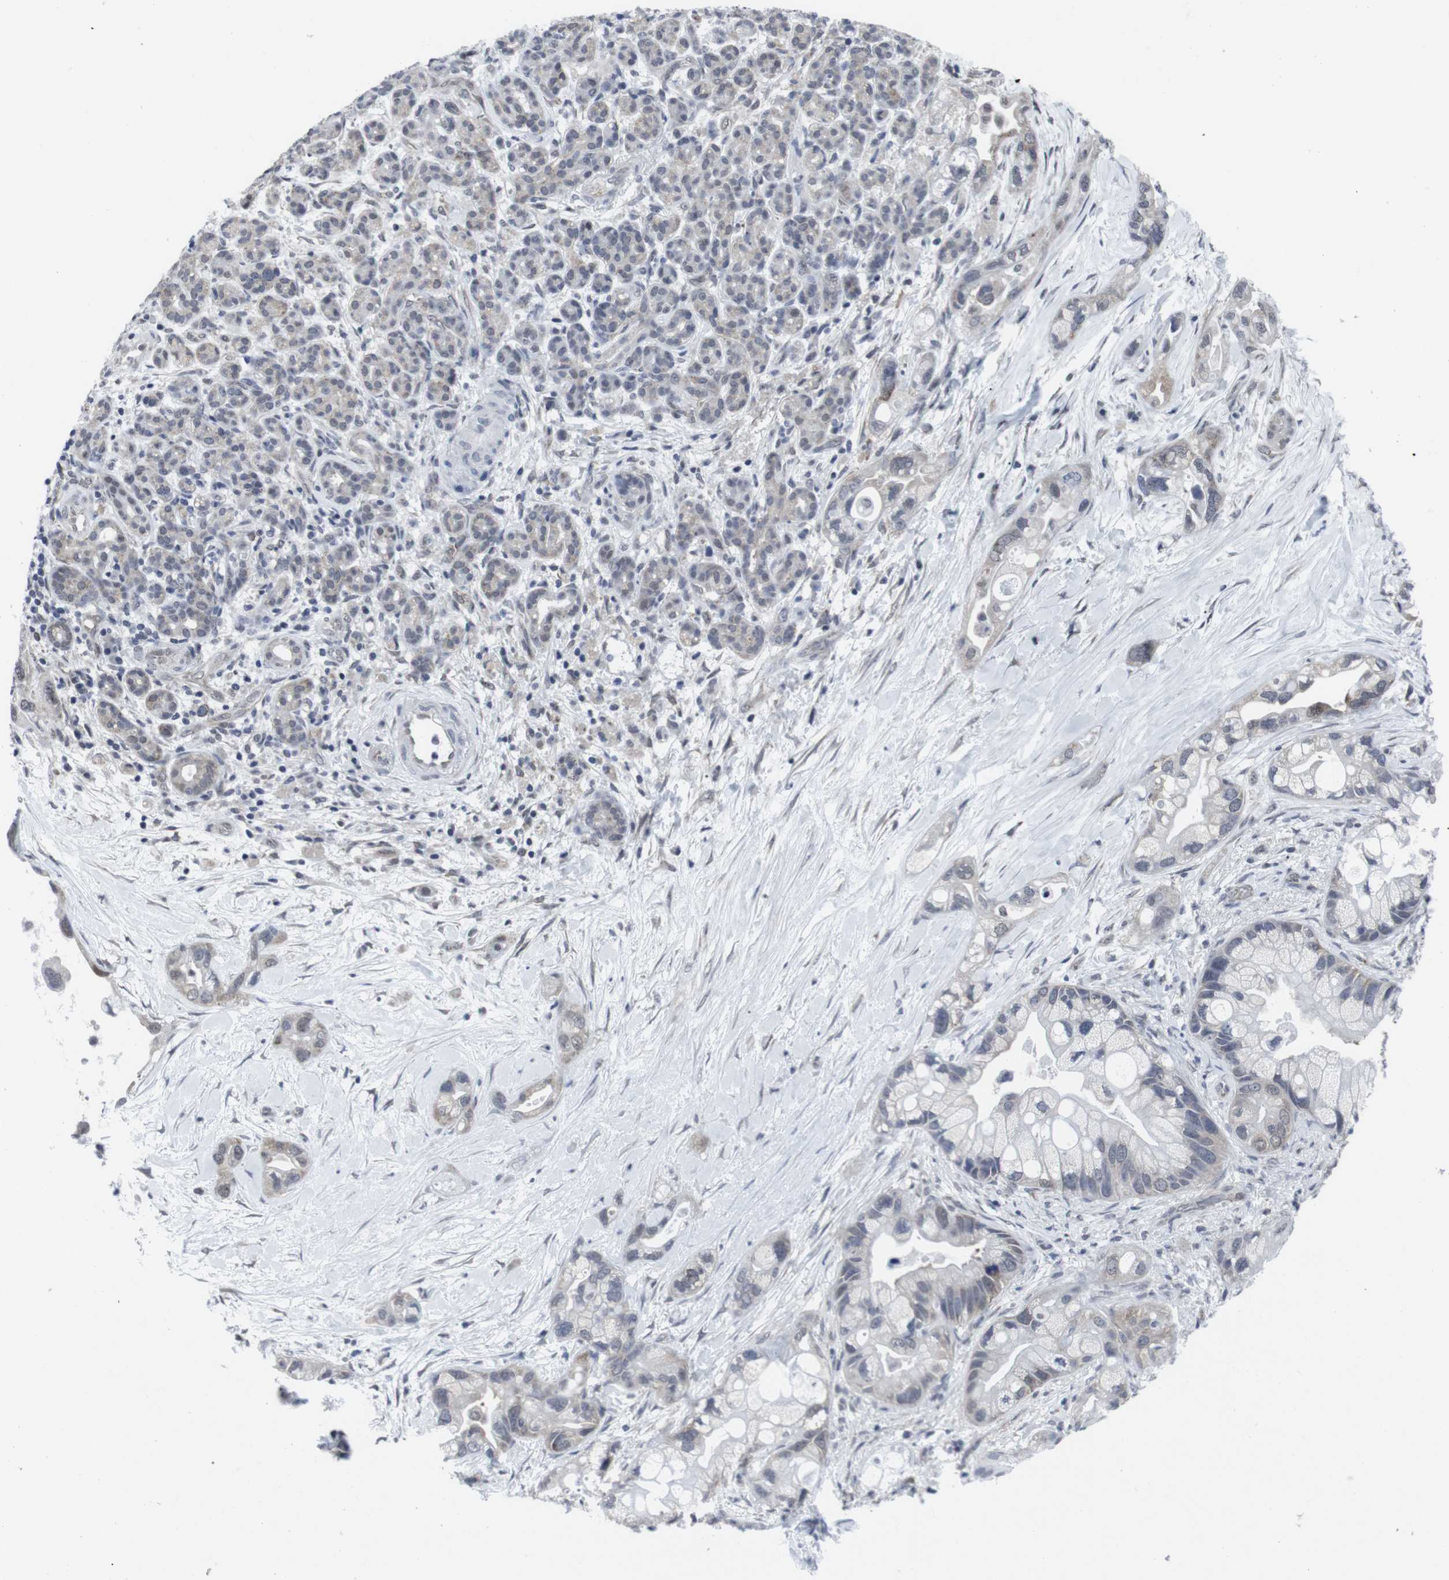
{"staining": {"intensity": "weak", "quantity": "<25%", "location": "cytoplasmic/membranous"}, "tissue": "pancreatic cancer", "cell_type": "Tumor cells", "image_type": "cancer", "snomed": [{"axis": "morphology", "description": "Adenocarcinoma, NOS"}, {"axis": "topography", "description": "Pancreas"}], "caption": "Tumor cells are negative for protein expression in human pancreatic adenocarcinoma. (DAB immunohistochemistry, high magnification).", "gene": "GEMIN2", "patient": {"sex": "female", "age": 77}}